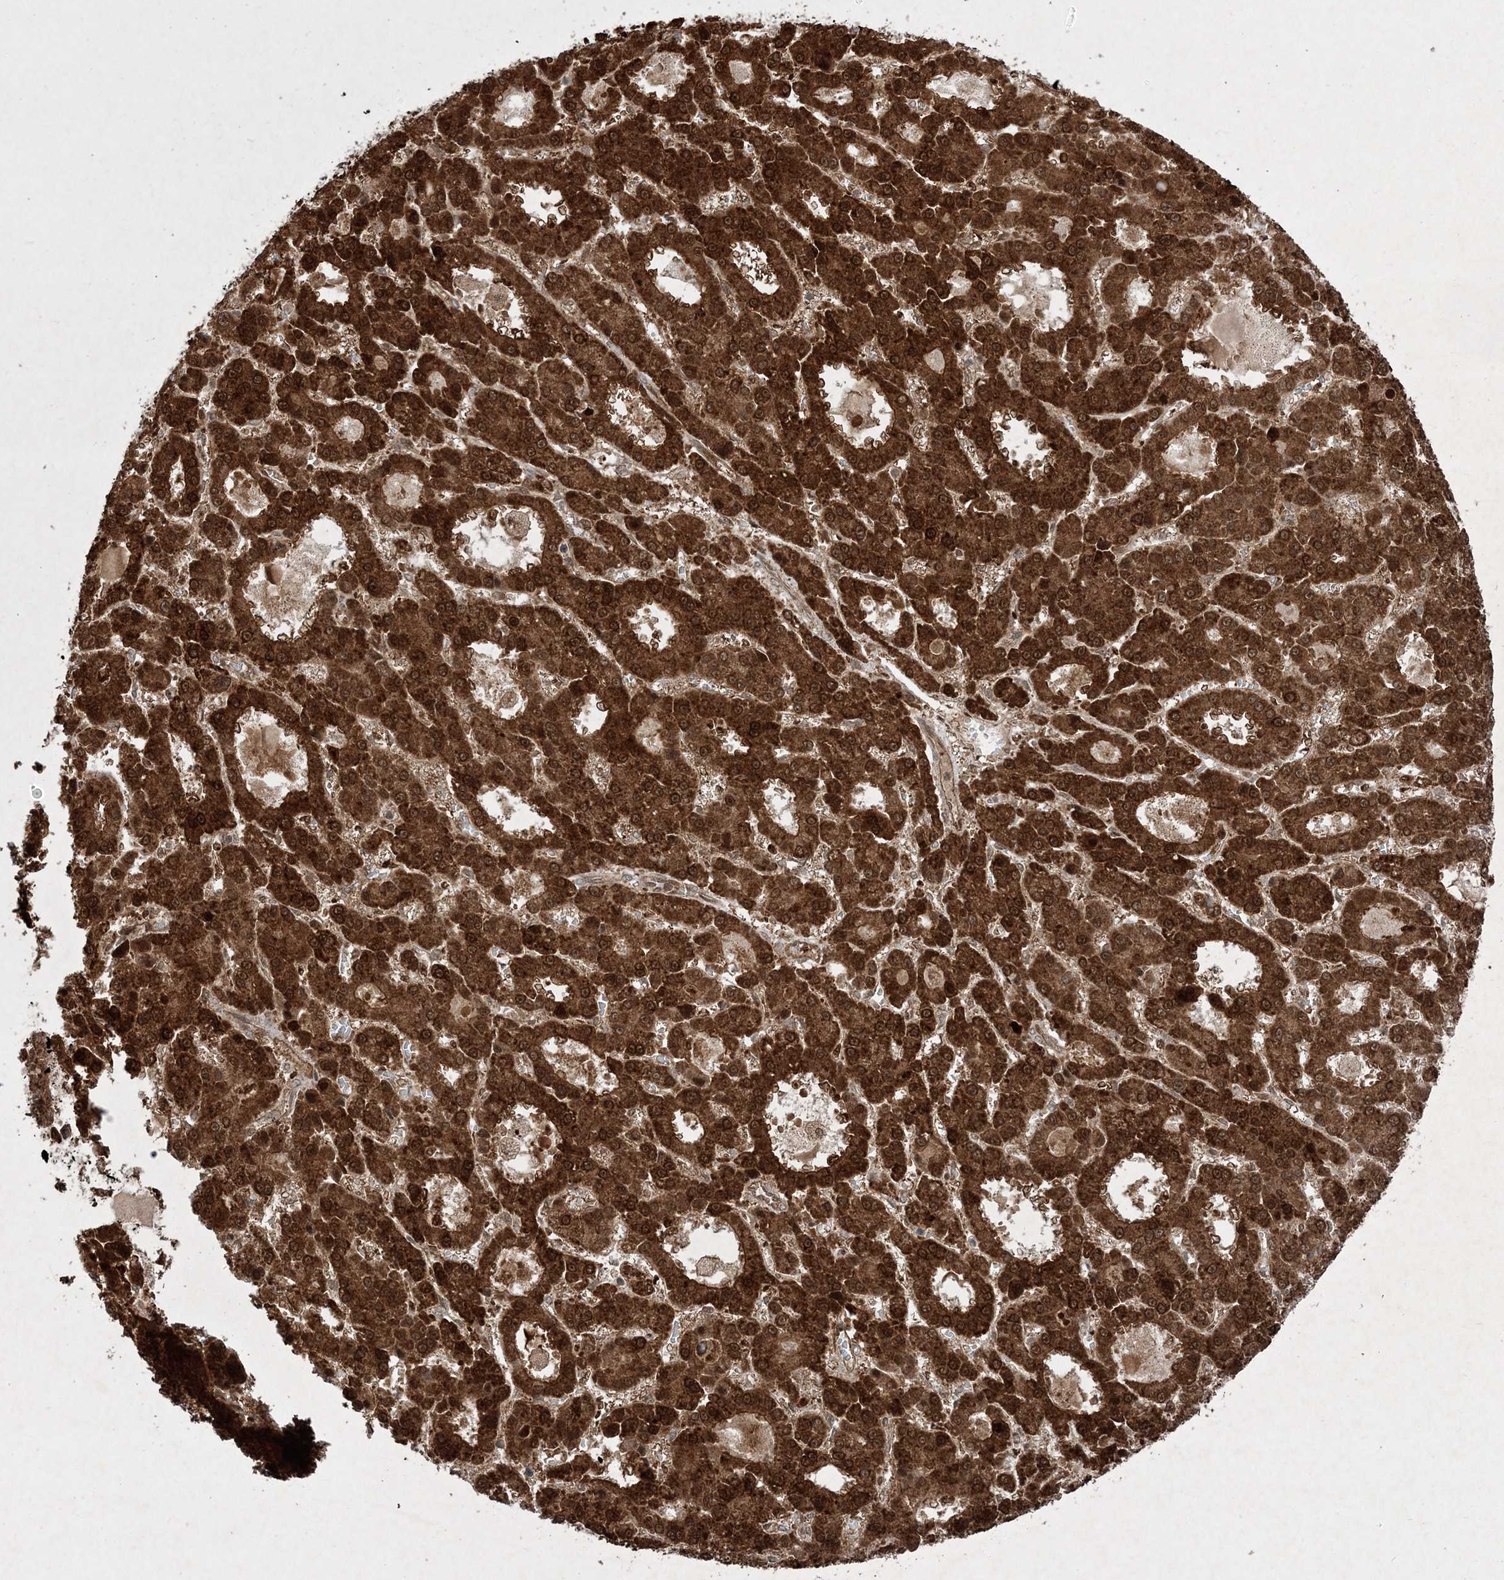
{"staining": {"intensity": "strong", "quantity": ">75%", "location": "cytoplasmic/membranous,nuclear"}, "tissue": "liver cancer", "cell_type": "Tumor cells", "image_type": "cancer", "snomed": [{"axis": "morphology", "description": "Carcinoma, Hepatocellular, NOS"}, {"axis": "topography", "description": "Liver"}], "caption": "High-magnification brightfield microscopy of liver cancer stained with DAB (3,3'-diaminobenzidine) (brown) and counterstained with hematoxylin (blue). tumor cells exhibit strong cytoplasmic/membranous and nuclear staining is present in approximately>75% of cells.", "gene": "PLEKHM2", "patient": {"sex": "male", "age": 70}}